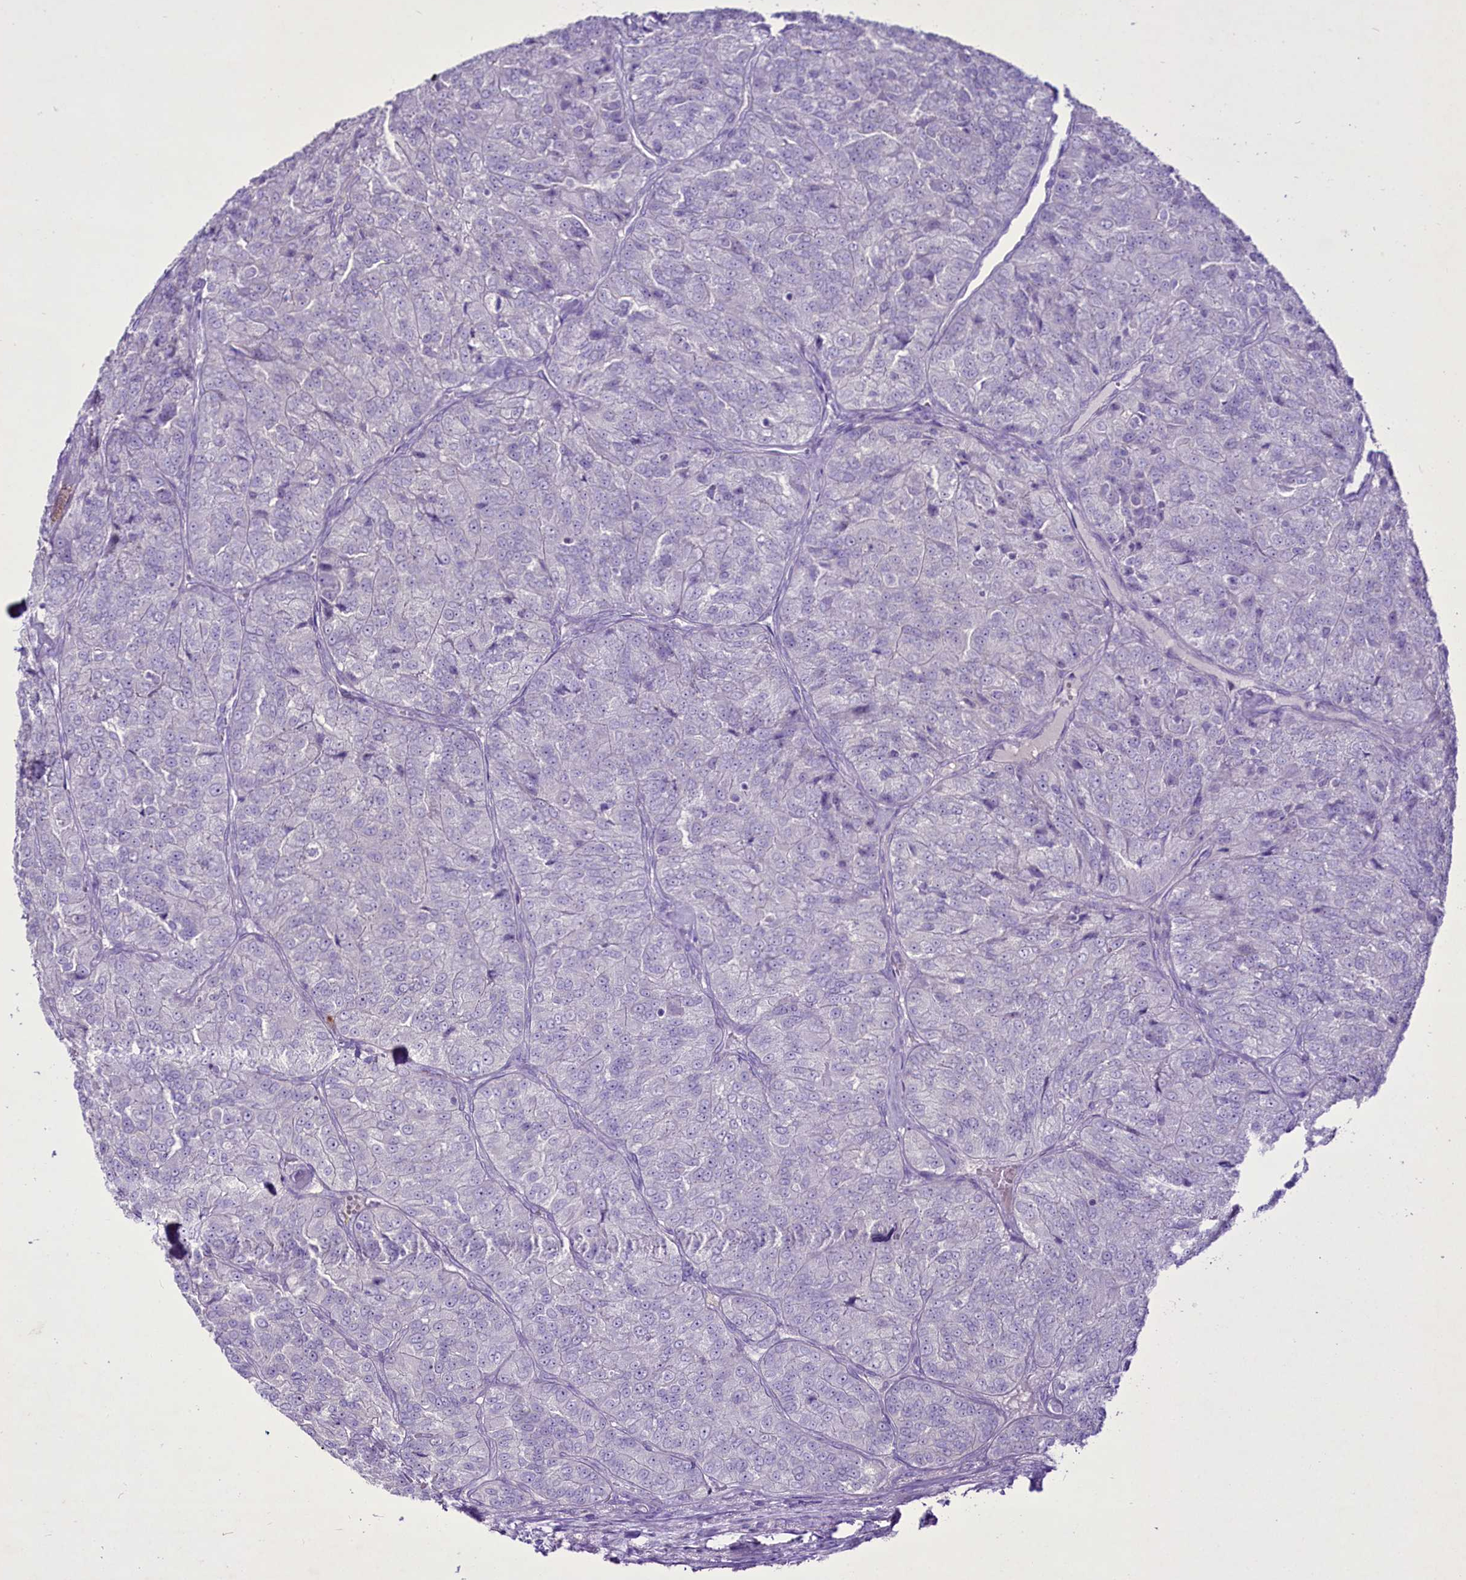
{"staining": {"intensity": "negative", "quantity": "none", "location": "none"}, "tissue": "renal cancer", "cell_type": "Tumor cells", "image_type": "cancer", "snomed": [{"axis": "morphology", "description": "Adenocarcinoma, NOS"}, {"axis": "topography", "description": "Kidney"}], "caption": "IHC of human renal adenocarcinoma demonstrates no positivity in tumor cells. (DAB IHC visualized using brightfield microscopy, high magnification).", "gene": "FAM209B", "patient": {"sex": "female", "age": 63}}